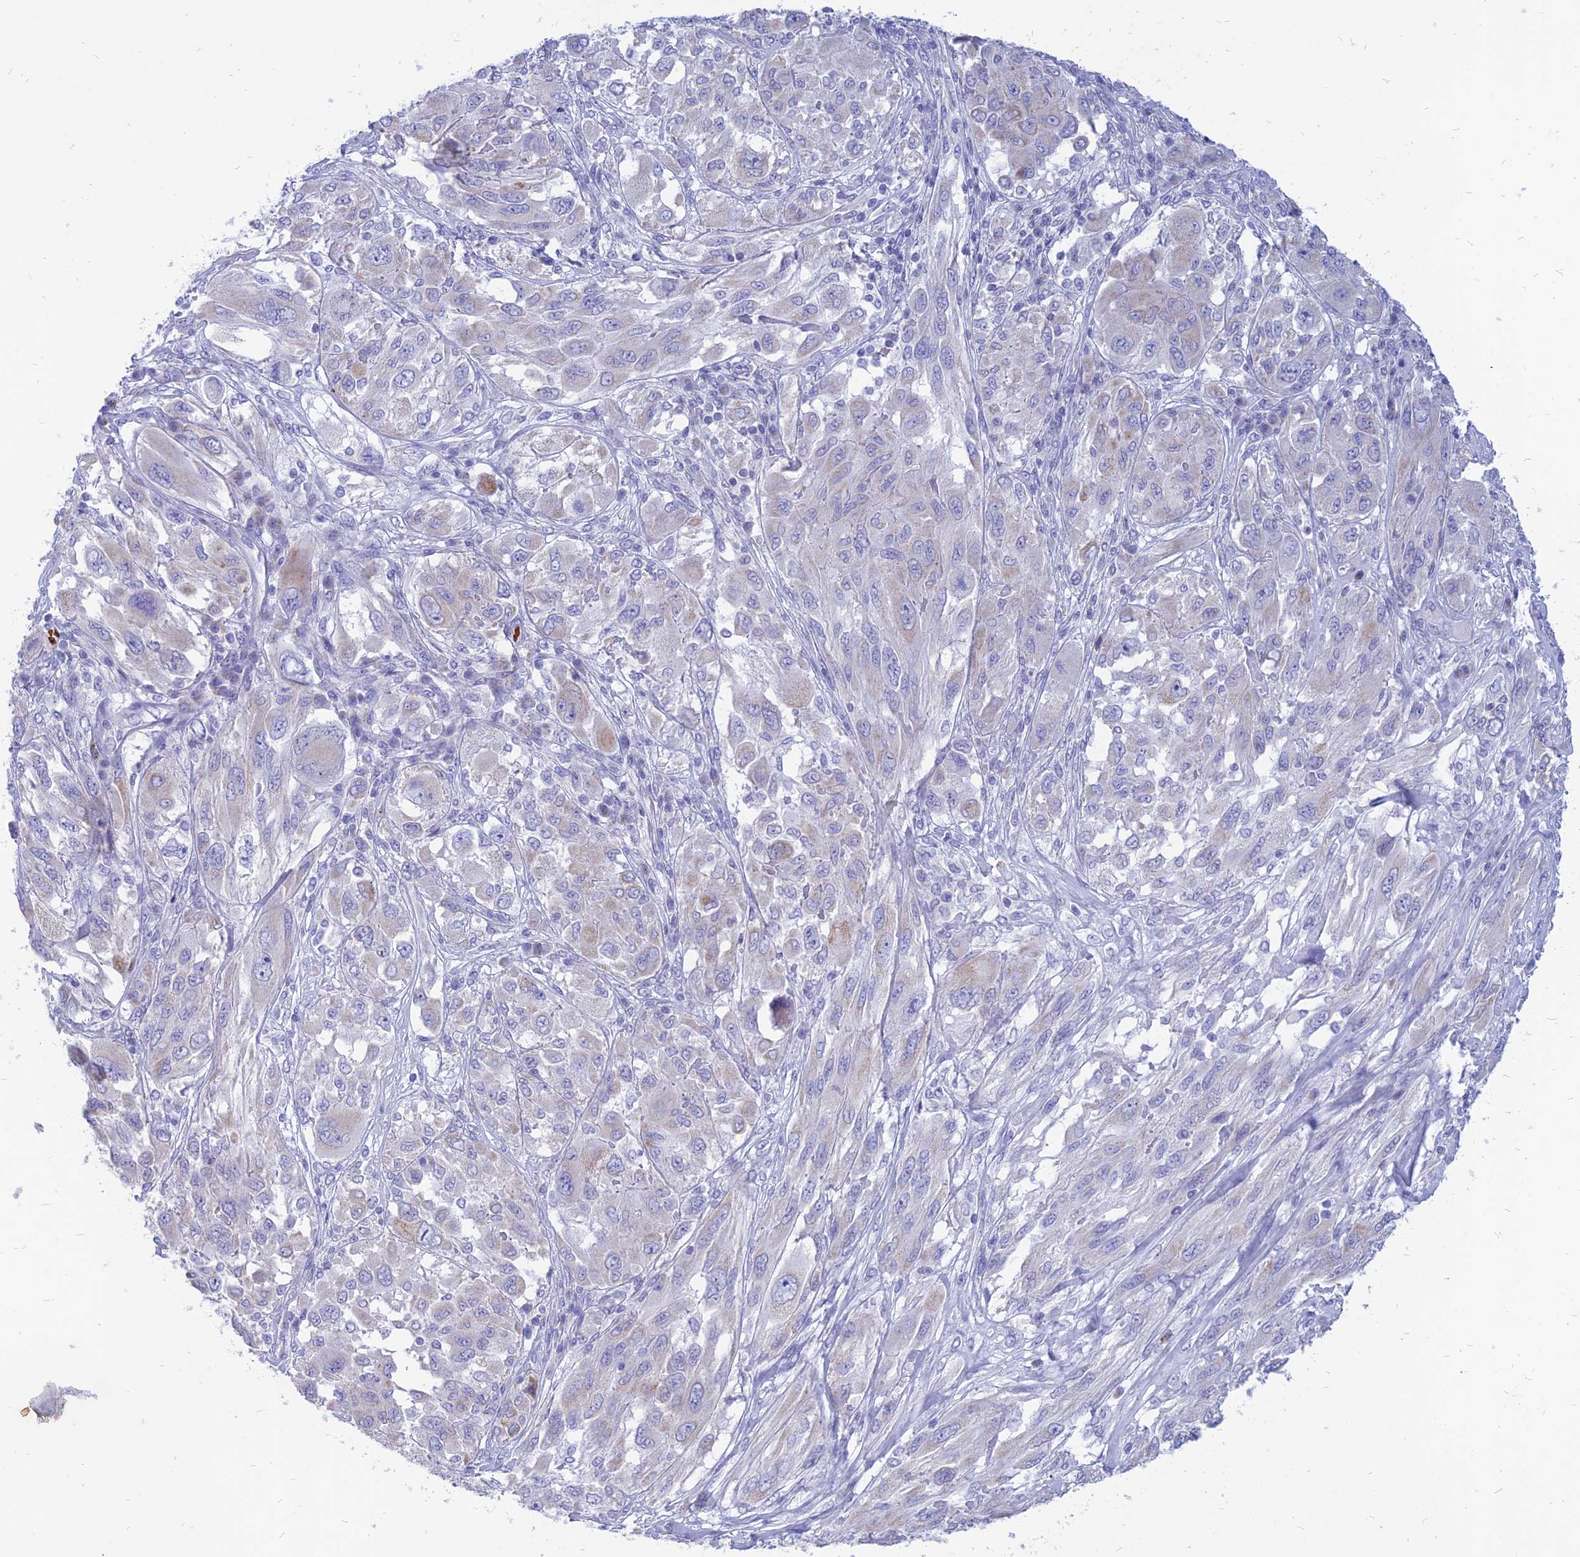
{"staining": {"intensity": "negative", "quantity": "none", "location": "none"}, "tissue": "melanoma", "cell_type": "Tumor cells", "image_type": "cancer", "snomed": [{"axis": "morphology", "description": "Malignant melanoma, NOS"}, {"axis": "topography", "description": "Skin"}], "caption": "Melanoma was stained to show a protein in brown. There is no significant staining in tumor cells. The staining is performed using DAB (3,3'-diaminobenzidine) brown chromogen with nuclei counter-stained in using hematoxylin.", "gene": "HHAT", "patient": {"sex": "female", "age": 91}}